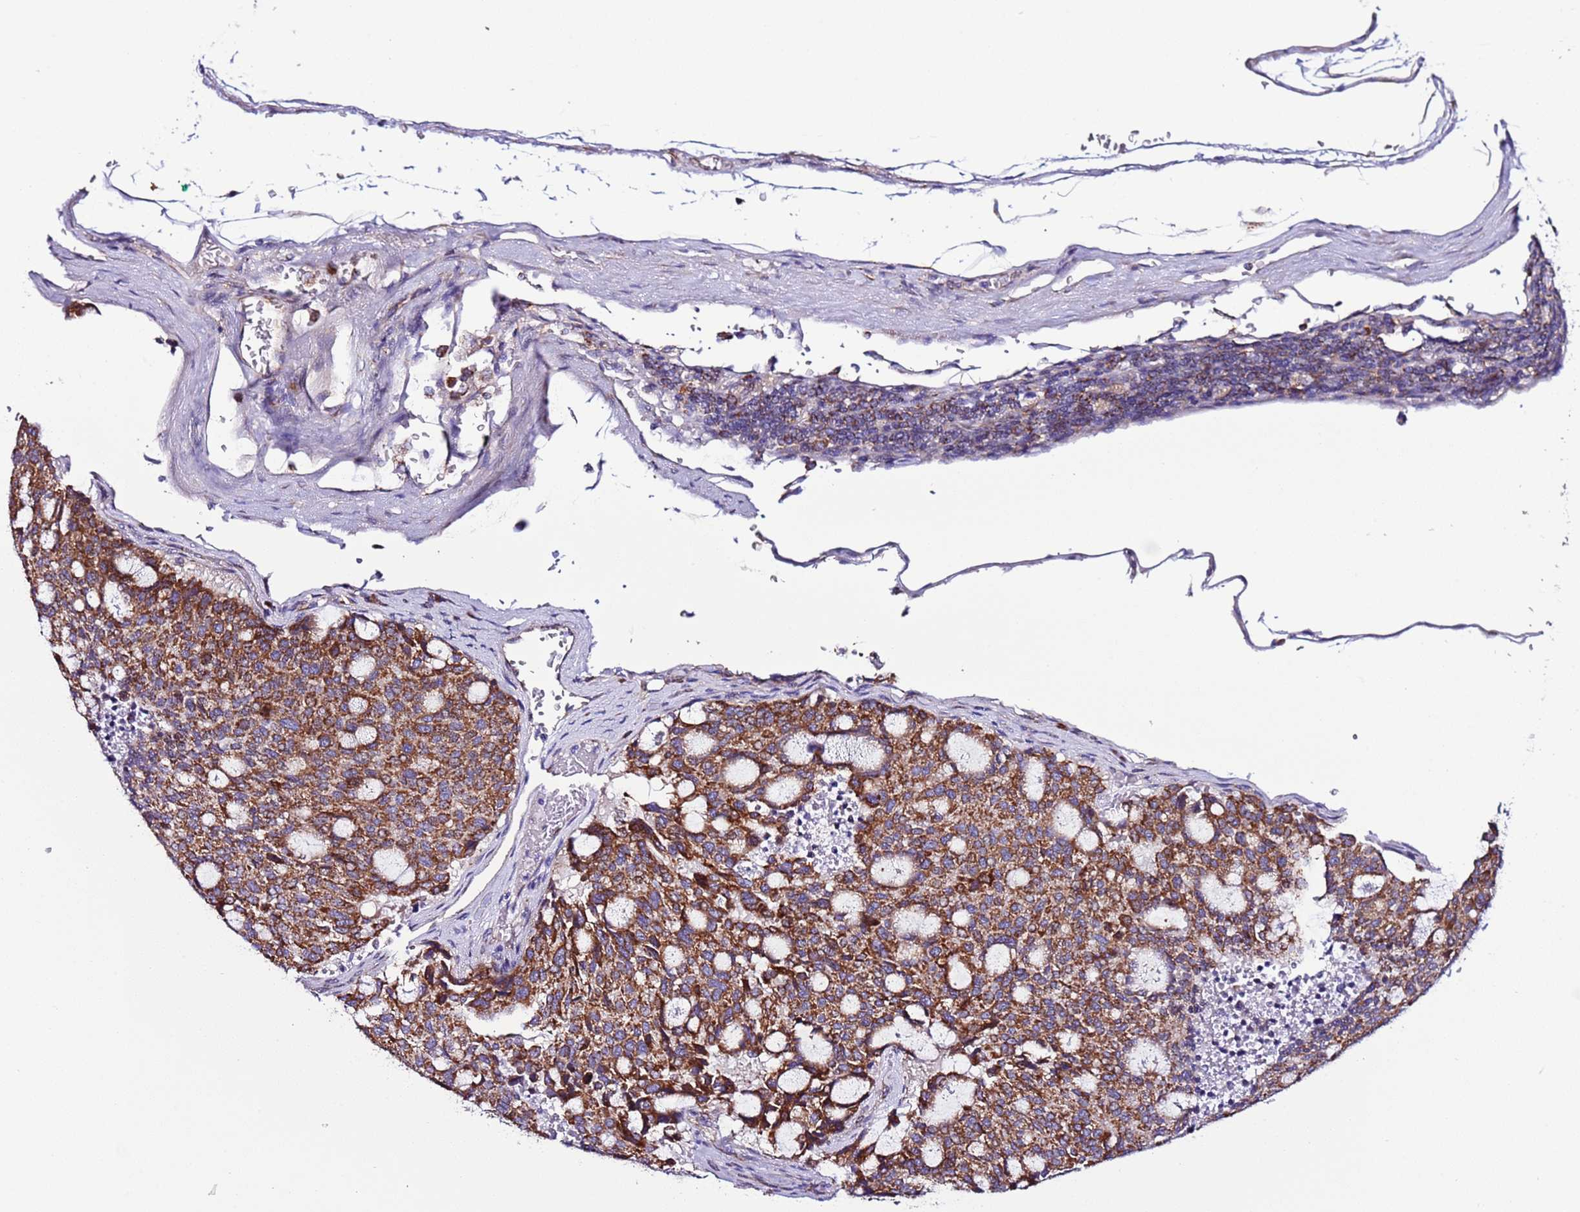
{"staining": {"intensity": "moderate", "quantity": ">75%", "location": "cytoplasmic/membranous"}, "tissue": "carcinoid", "cell_type": "Tumor cells", "image_type": "cancer", "snomed": [{"axis": "morphology", "description": "Carcinoid, malignant, NOS"}, {"axis": "topography", "description": "Pancreas"}], "caption": "Human carcinoid stained with a brown dye shows moderate cytoplasmic/membranous positive positivity in approximately >75% of tumor cells.", "gene": "AHI1", "patient": {"sex": "female", "age": 54}}